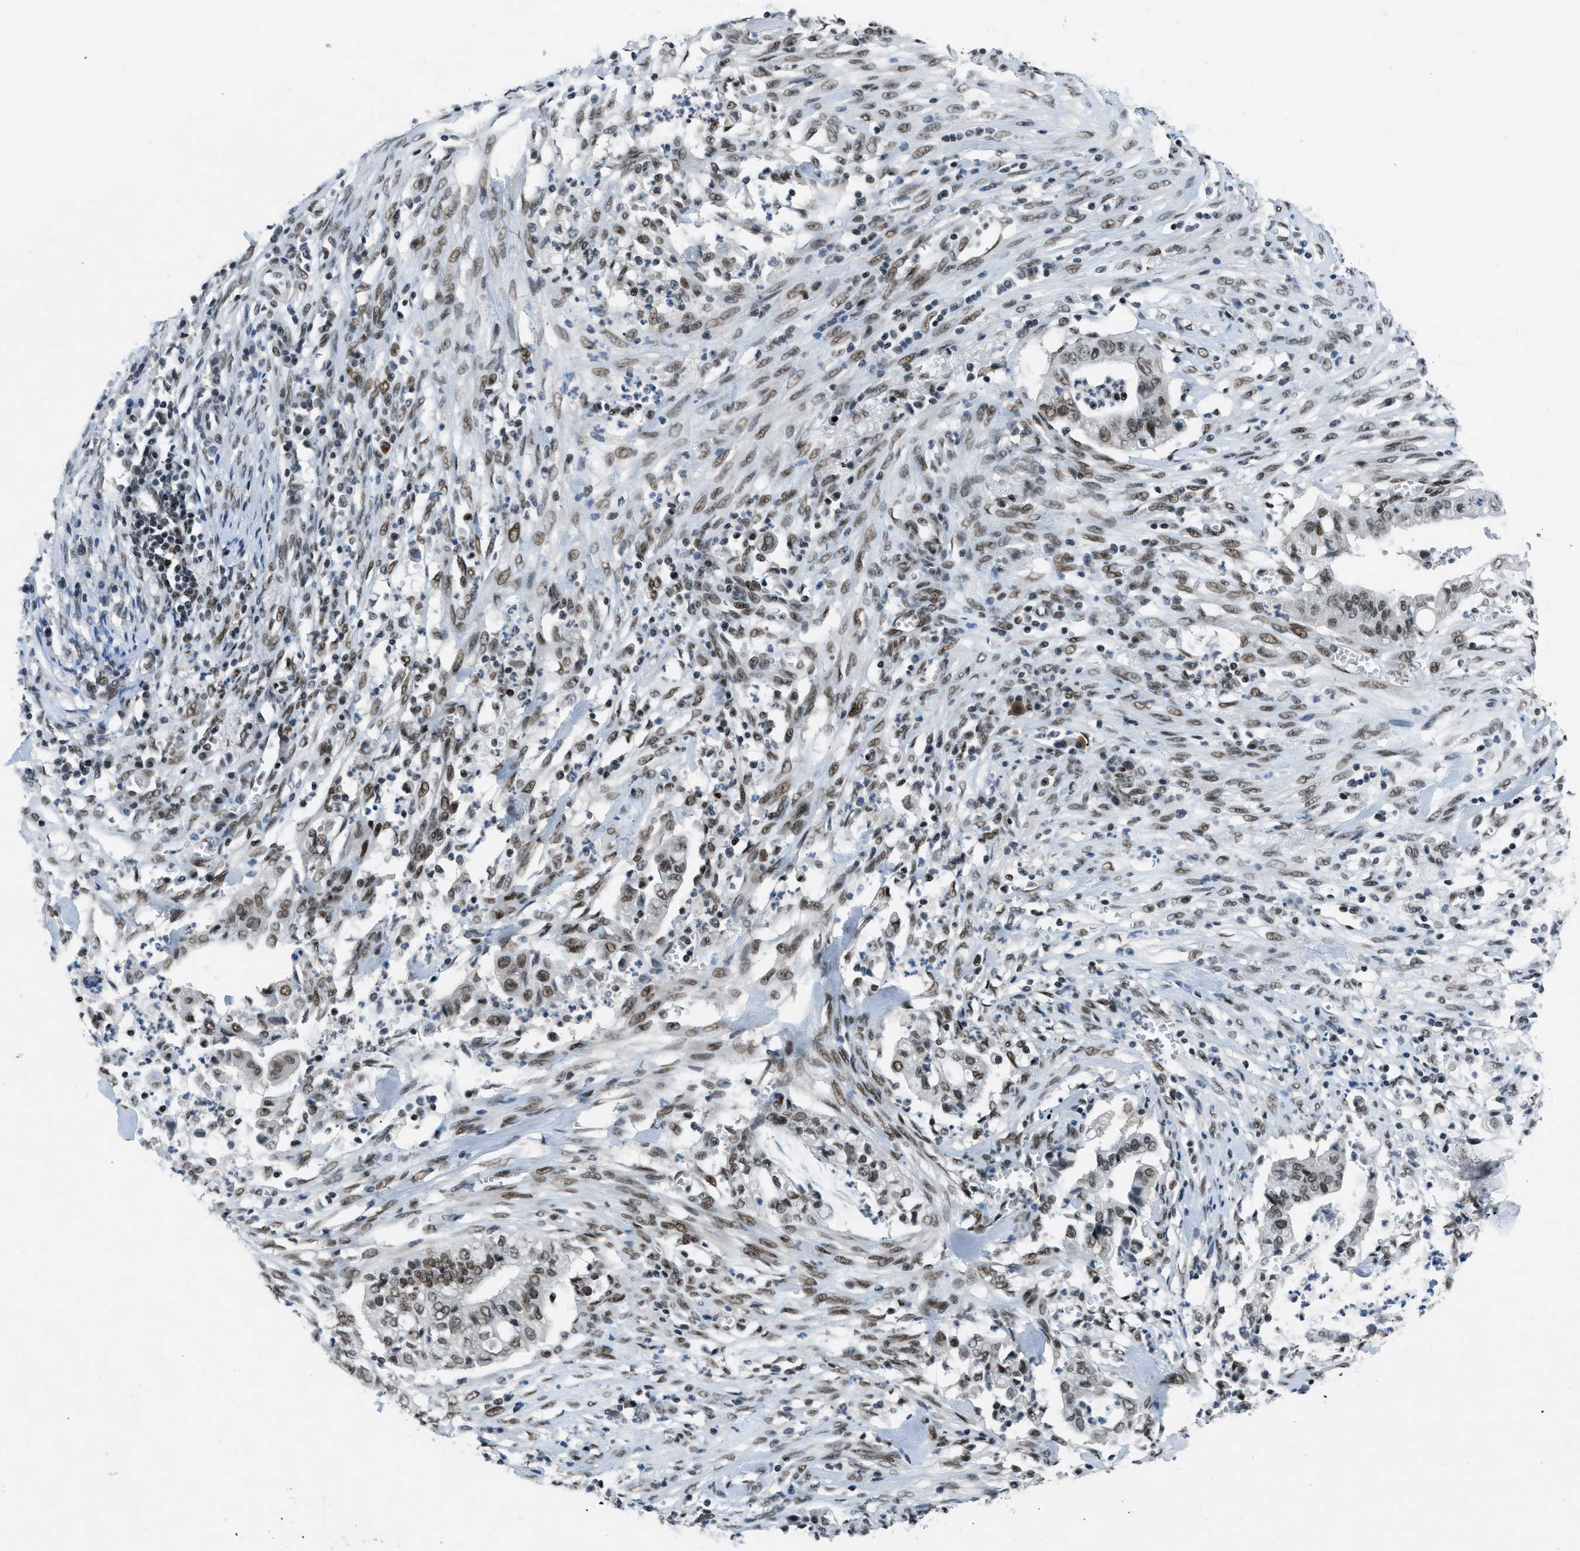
{"staining": {"intensity": "moderate", "quantity": ">75%", "location": "nuclear"}, "tissue": "cervical cancer", "cell_type": "Tumor cells", "image_type": "cancer", "snomed": [{"axis": "morphology", "description": "Adenocarcinoma, NOS"}, {"axis": "topography", "description": "Cervix"}], "caption": "Cervical adenocarcinoma tissue demonstrates moderate nuclear positivity in approximately >75% of tumor cells, visualized by immunohistochemistry.", "gene": "GATAD2B", "patient": {"sex": "female", "age": 44}}